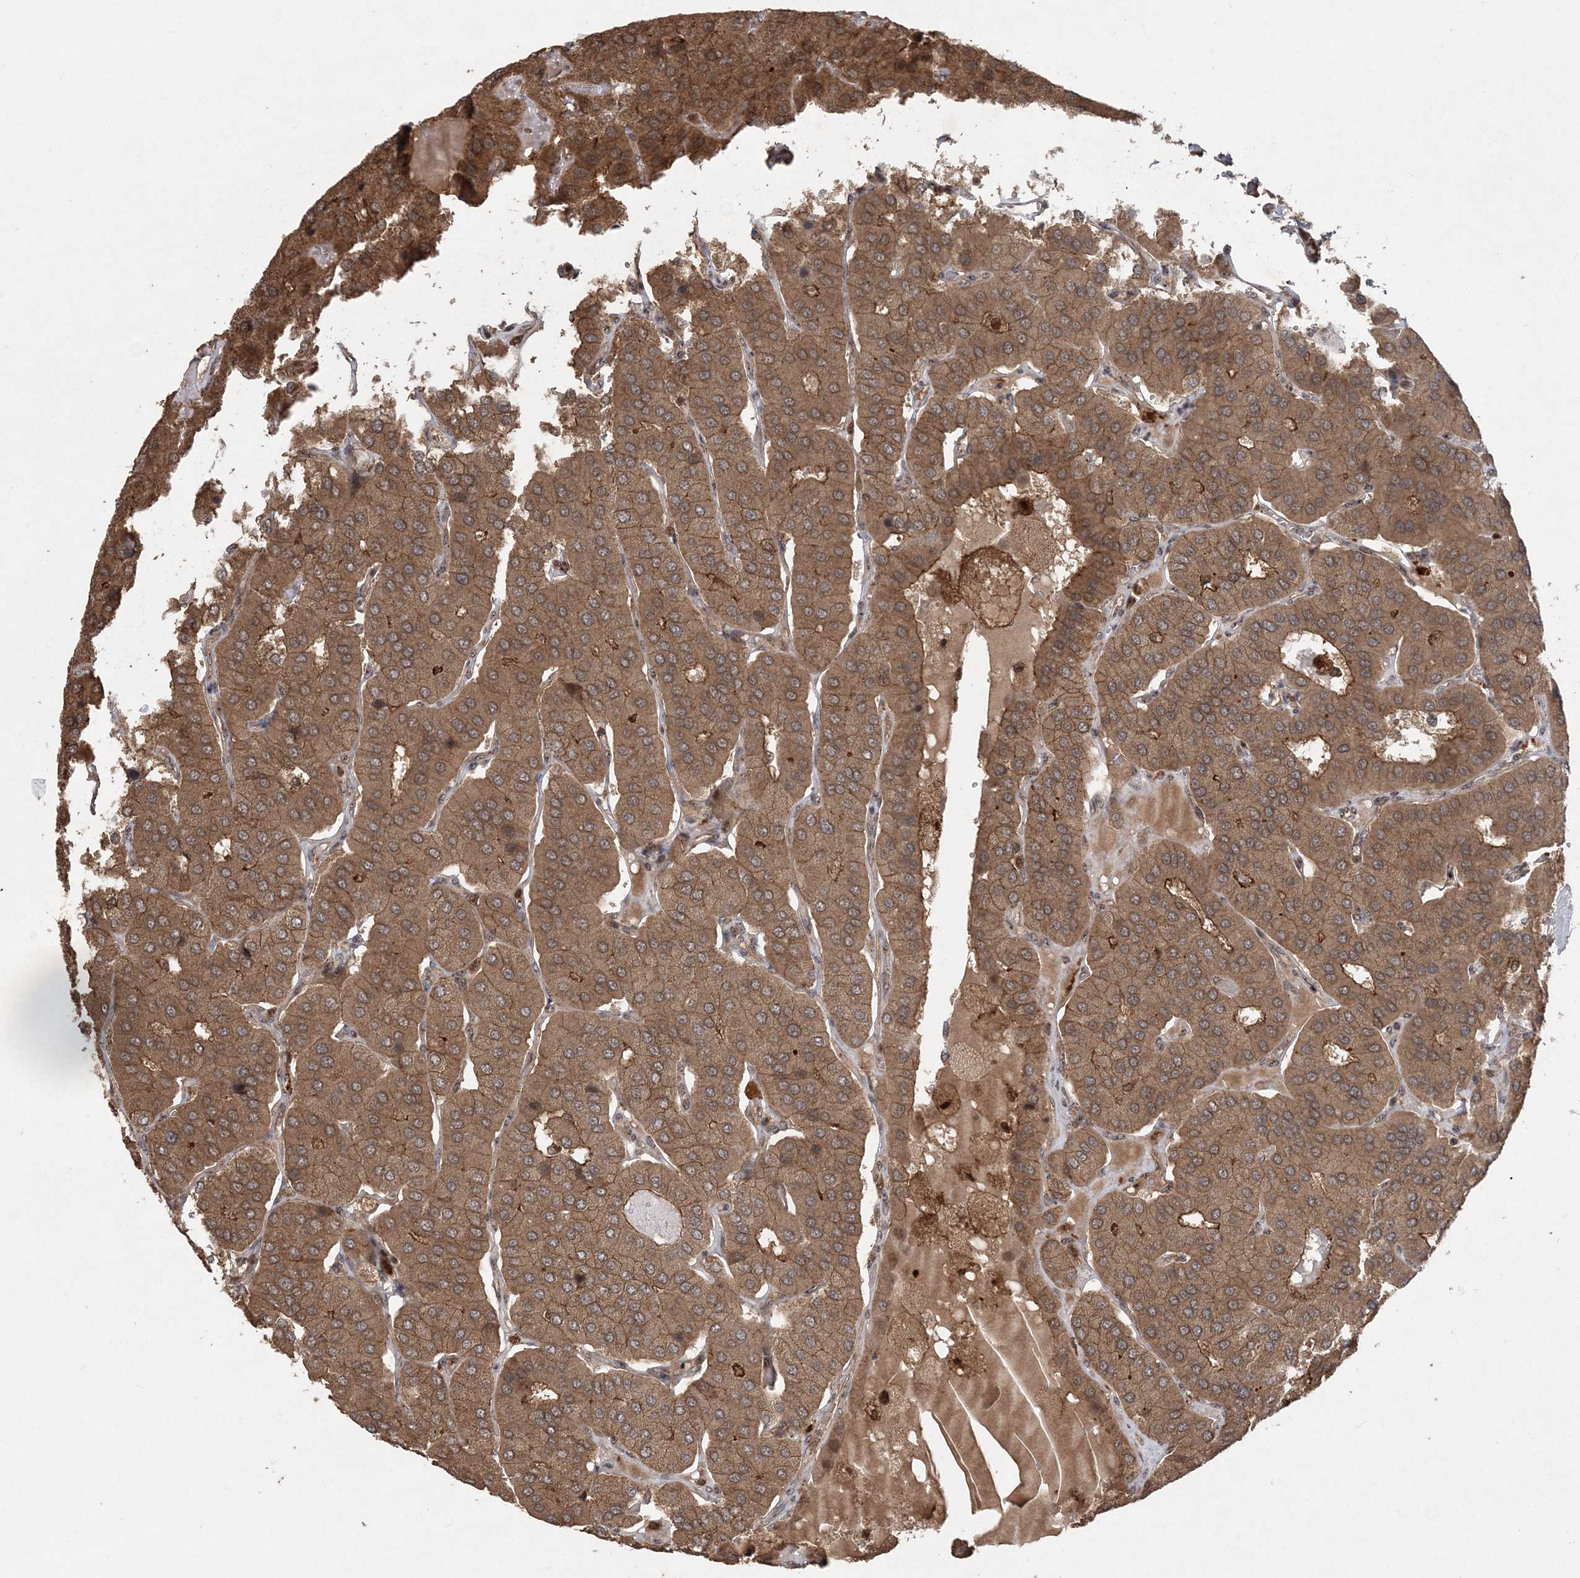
{"staining": {"intensity": "moderate", "quantity": ">75%", "location": "cytoplasmic/membranous"}, "tissue": "parathyroid gland", "cell_type": "Glandular cells", "image_type": "normal", "snomed": [{"axis": "morphology", "description": "Normal tissue, NOS"}, {"axis": "morphology", "description": "Adenoma, NOS"}, {"axis": "topography", "description": "Parathyroid gland"}], "caption": "Benign parathyroid gland displays moderate cytoplasmic/membranous staining in approximately >75% of glandular cells.", "gene": "LACC1", "patient": {"sex": "female", "age": 86}}